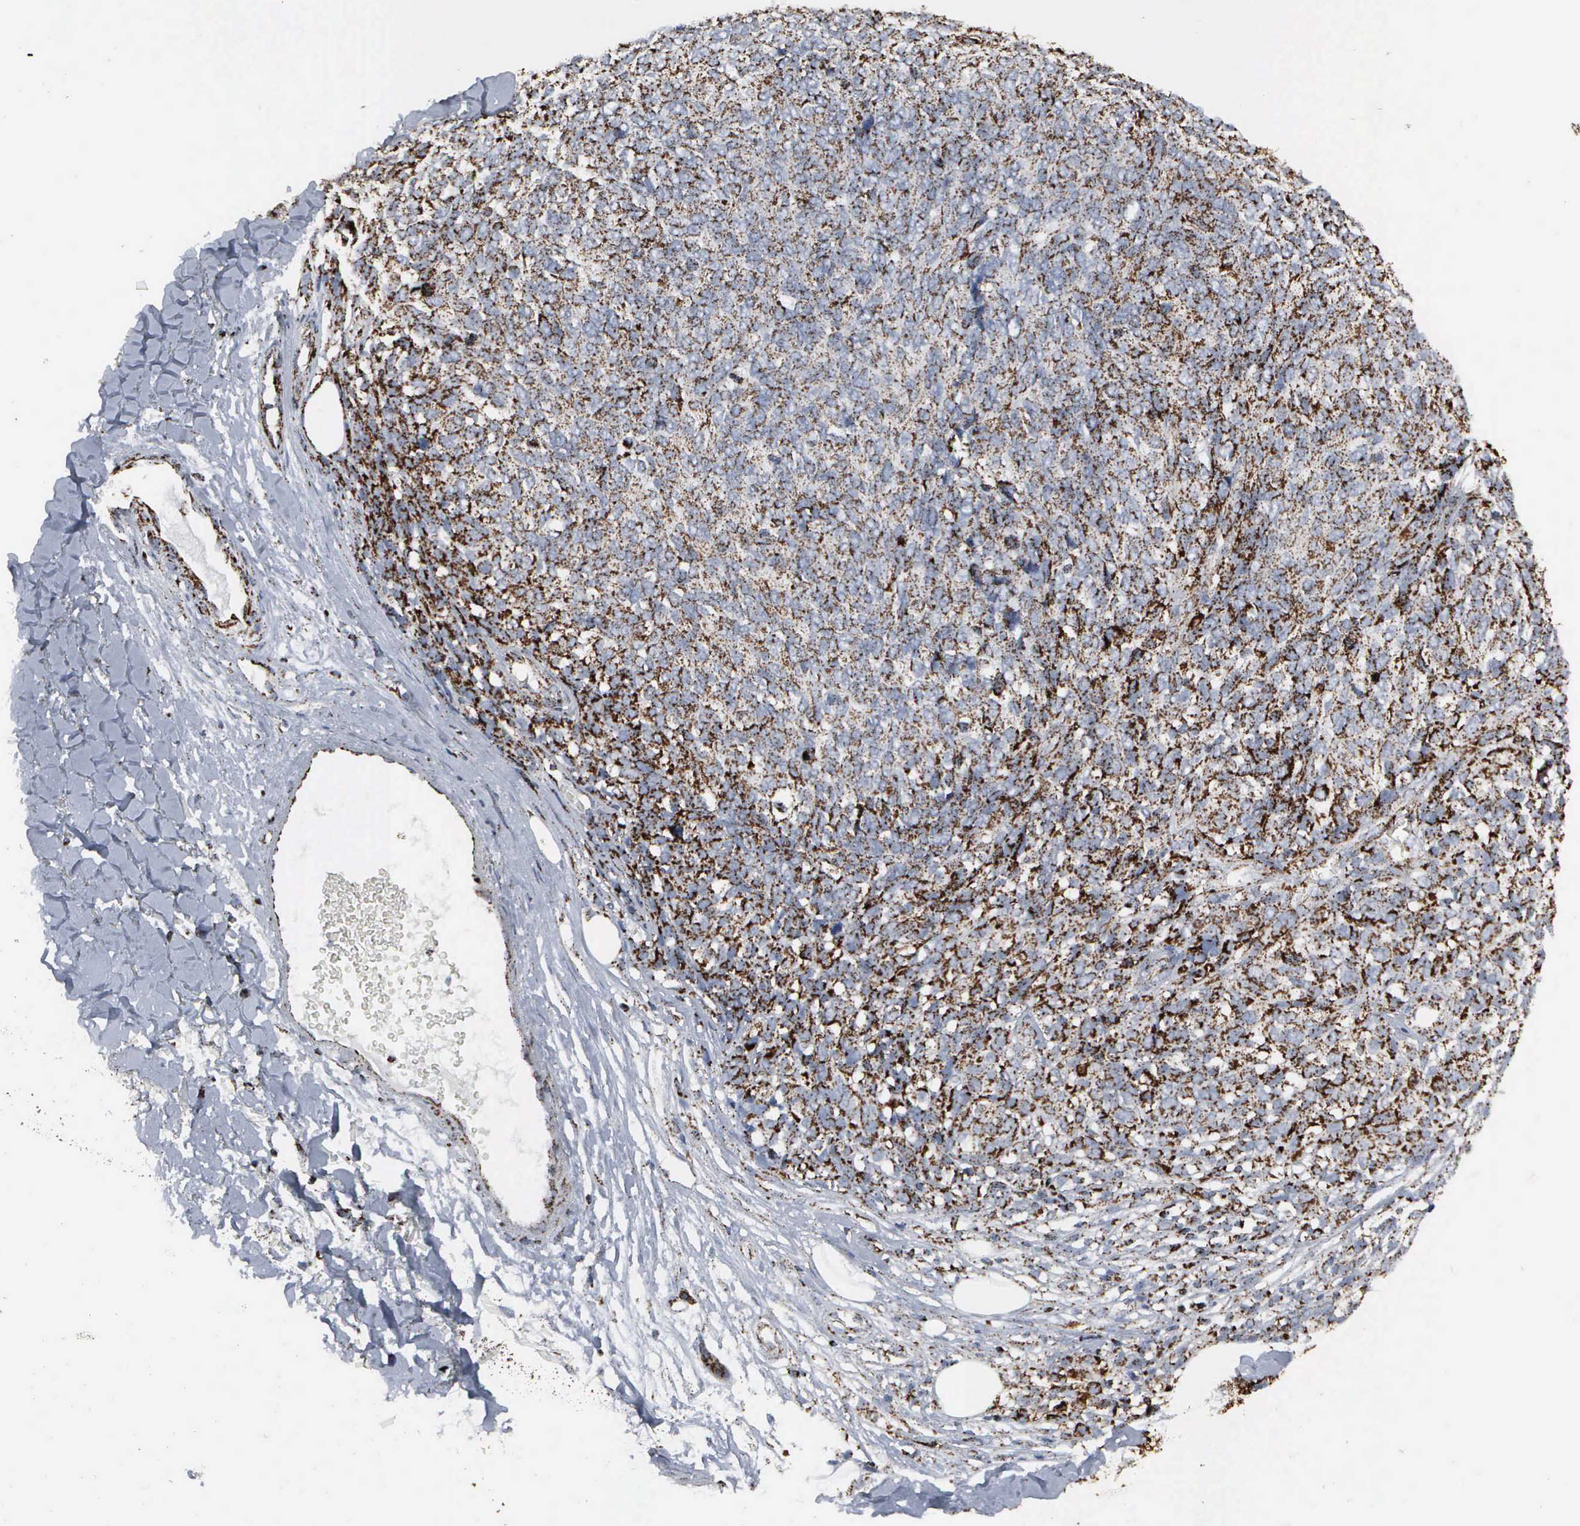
{"staining": {"intensity": "strong", "quantity": ">75%", "location": "cytoplasmic/membranous"}, "tissue": "melanoma", "cell_type": "Tumor cells", "image_type": "cancer", "snomed": [{"axis": "morphology", "description": "Malignant melanoma, NOS"}, {"axis": "topography", "description": "Skin"}], "caption": "The immunohistochemical stain highlights strong cytoplasmic/membranous staining in tumor cells of malignant melanoma tissue.", "gene": "HSPA9", "patient": {"sex": "female", "age": 85}}